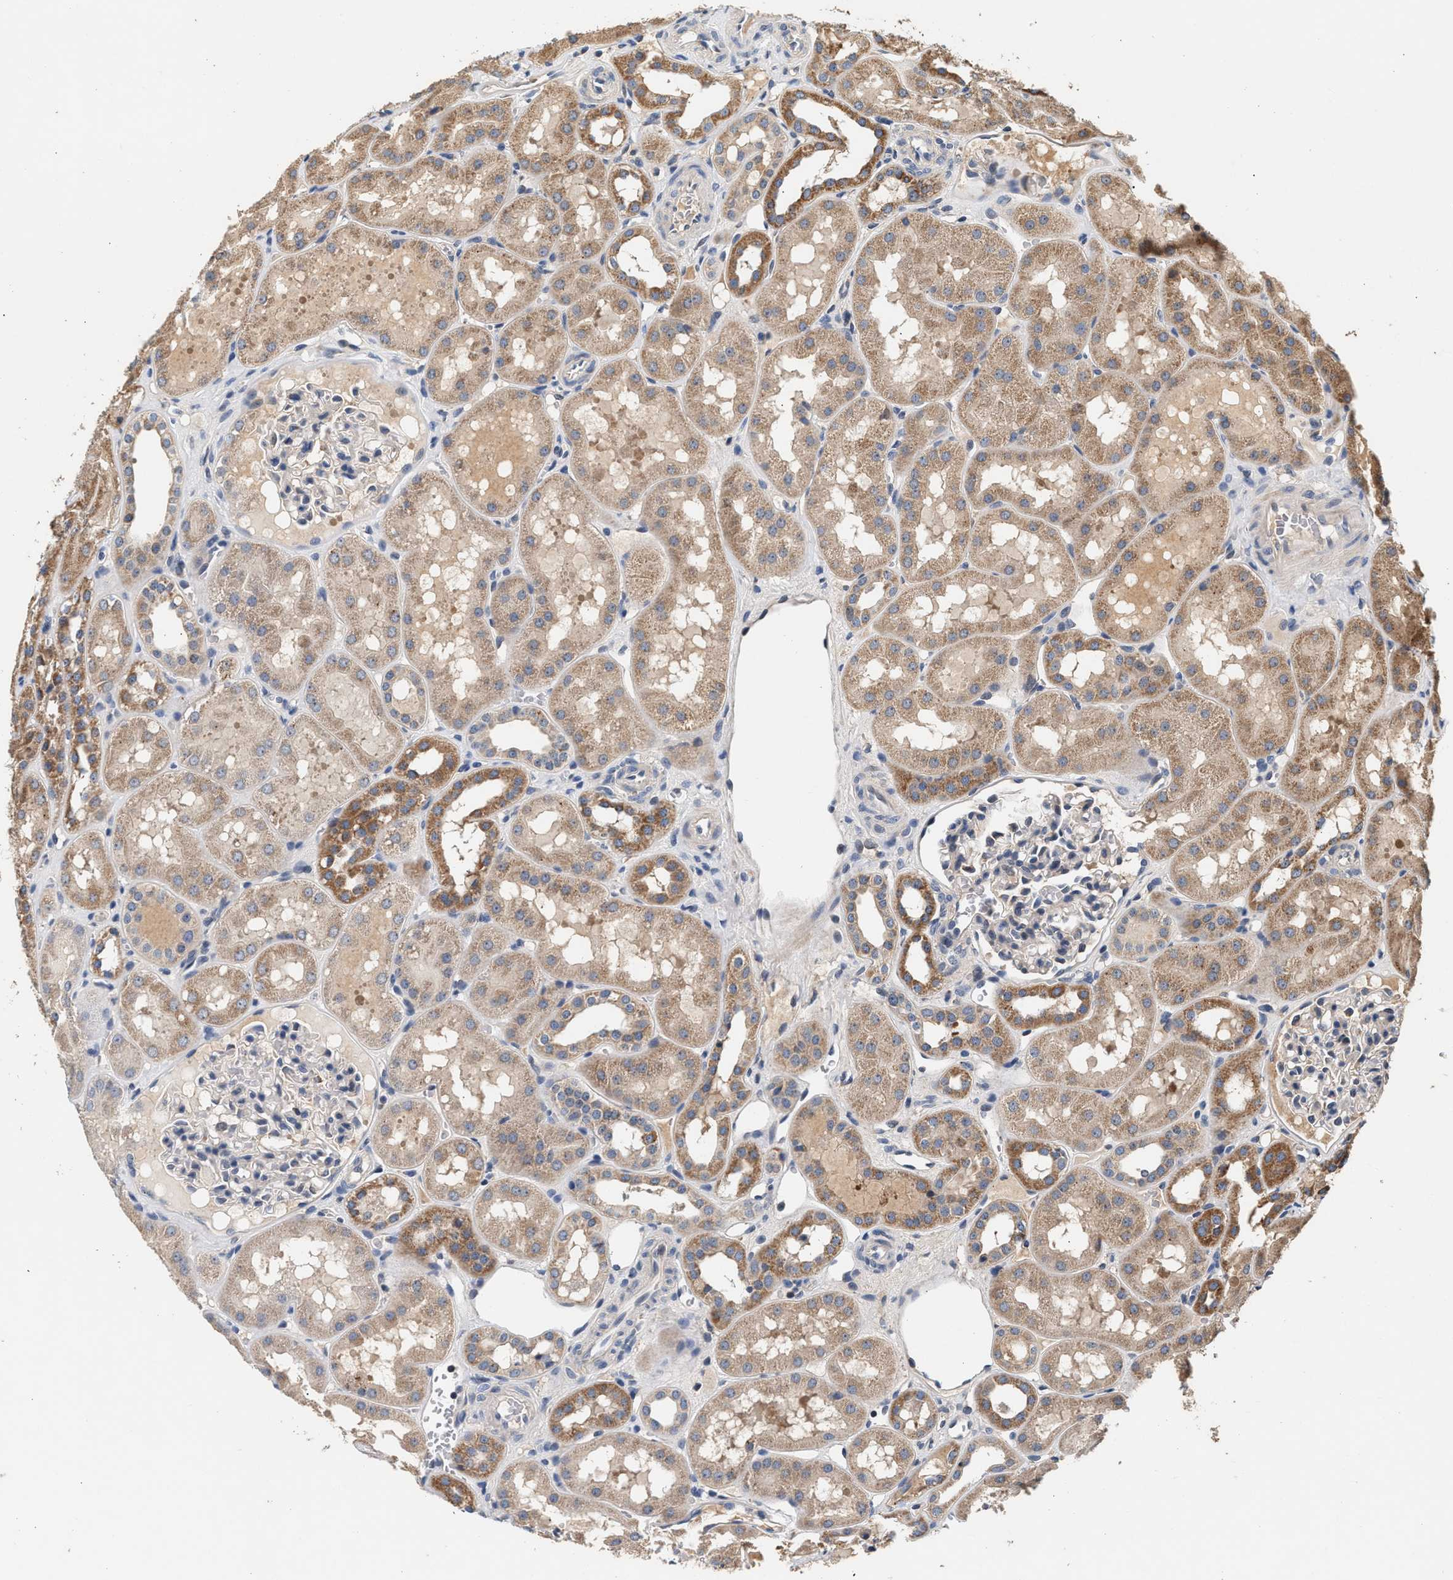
{"staining": {"intensity": "negative", "quantity": "none", "location": "none"}, "tissue": "kidney", "cell_type": "Cells in glomeruli", "image_type": "normal", "snomed": [{"axis": "morphology", "description": "Normal tissue, NOS"}, {"axis": "topography", "description": "Kidney"}, {"axis": "topography", "description": "Urinary bladder"}], "caption": "Cells in glomeruli are negative for protein expression in benign human kidney. (DAB (3,3'-diaminobenzidine) IHC, high magnification).", "gene": "PTGR3", "patient": {"sex": "male", "age": 16}}